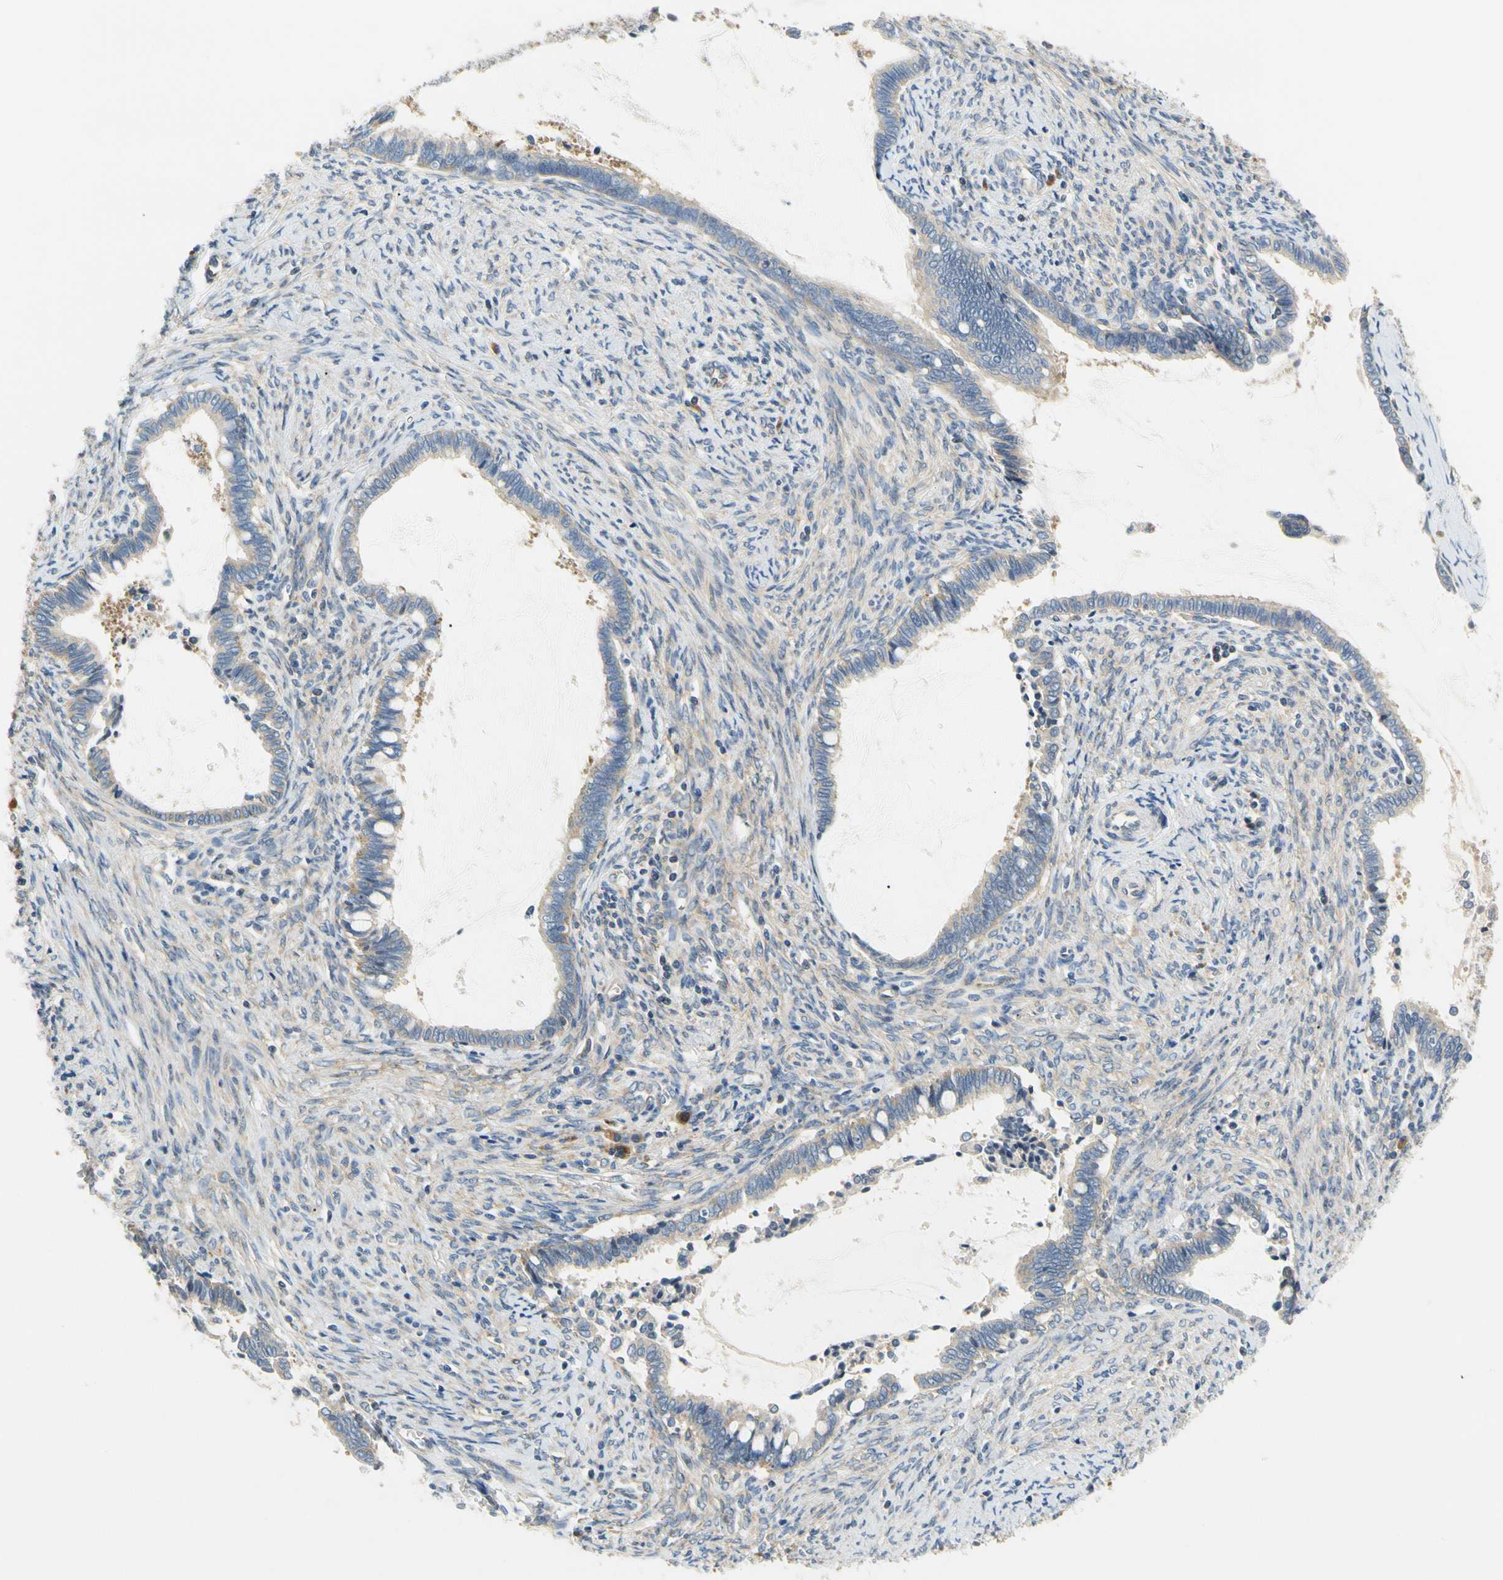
{"staining": {"intensity": "weak", "quantity": ">75%", "location": "cytoplasmic/membranous"}, "tissue": "cervical cancer", "cell_type": "Tumor cells", "image_type": "cancer", "snomed": [{"axis": "morphology", "description": "Adenocarcinoma, NOS"}, {"axis": "topography", "description": "Cervix"}], "caption": "Weak cytoplasmic/membranous positivity for a protein is present in approximately >75% of tumor cells of cervical cancer using IHC.", "gene": "LRRC47", "patient": {"sex": "female", "age": 44}}